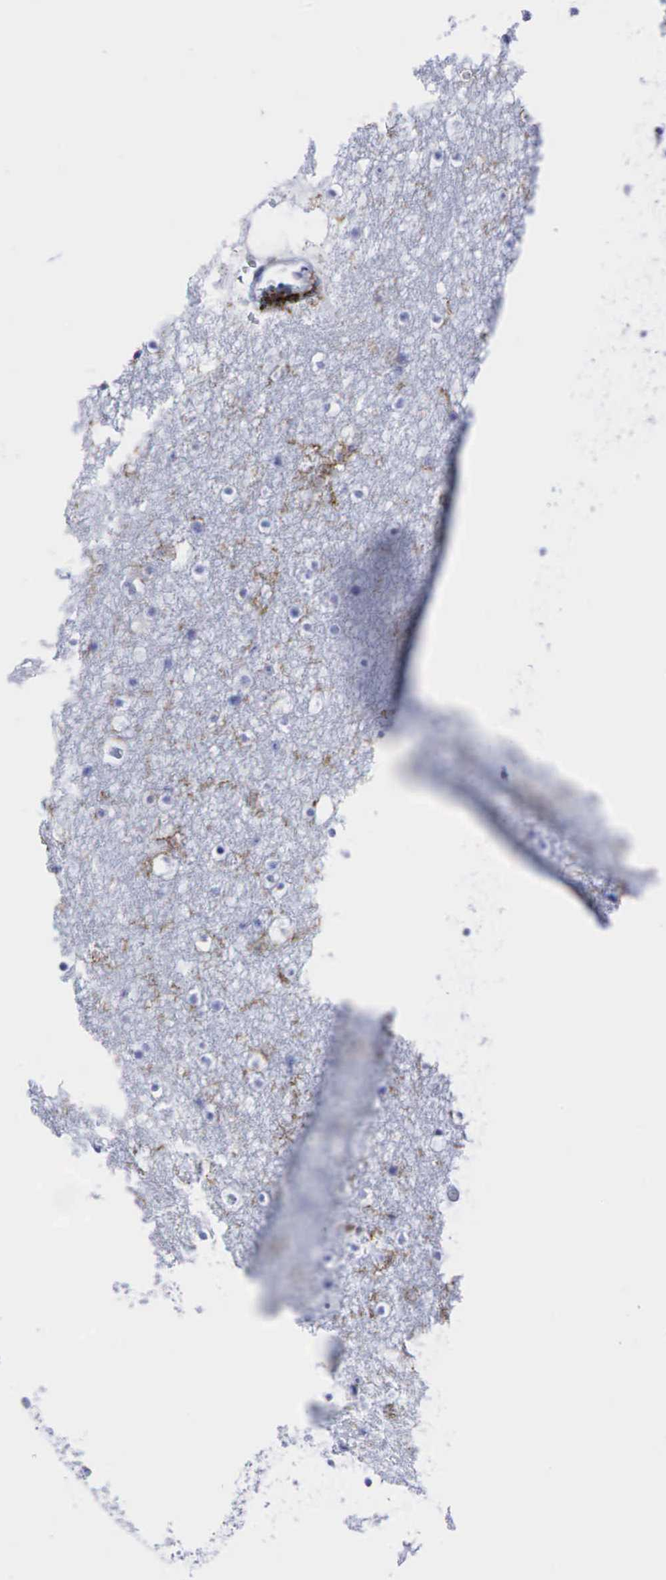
{"staining": {"intensity": "negative", "quantity": "none", "location": "none"}, "tissue": "caudate", "cell_type": "Glial cells", "image_type": "normal", "snomed": [{"axis": "morphology", "description": "Normal tissue, NOS"}, {"axis": "topography", "description": "Lateral ventricle wall"}], "caption": "There is no significant expression in glial cells of caudate. The staining is performed using DAB (3,3'-diaminobenzidine) brown chromogen with nuclei counter-stained in using hematoxylin.", "gene": "PTPRC", "patient": {"sex": "male", "age": 45}}